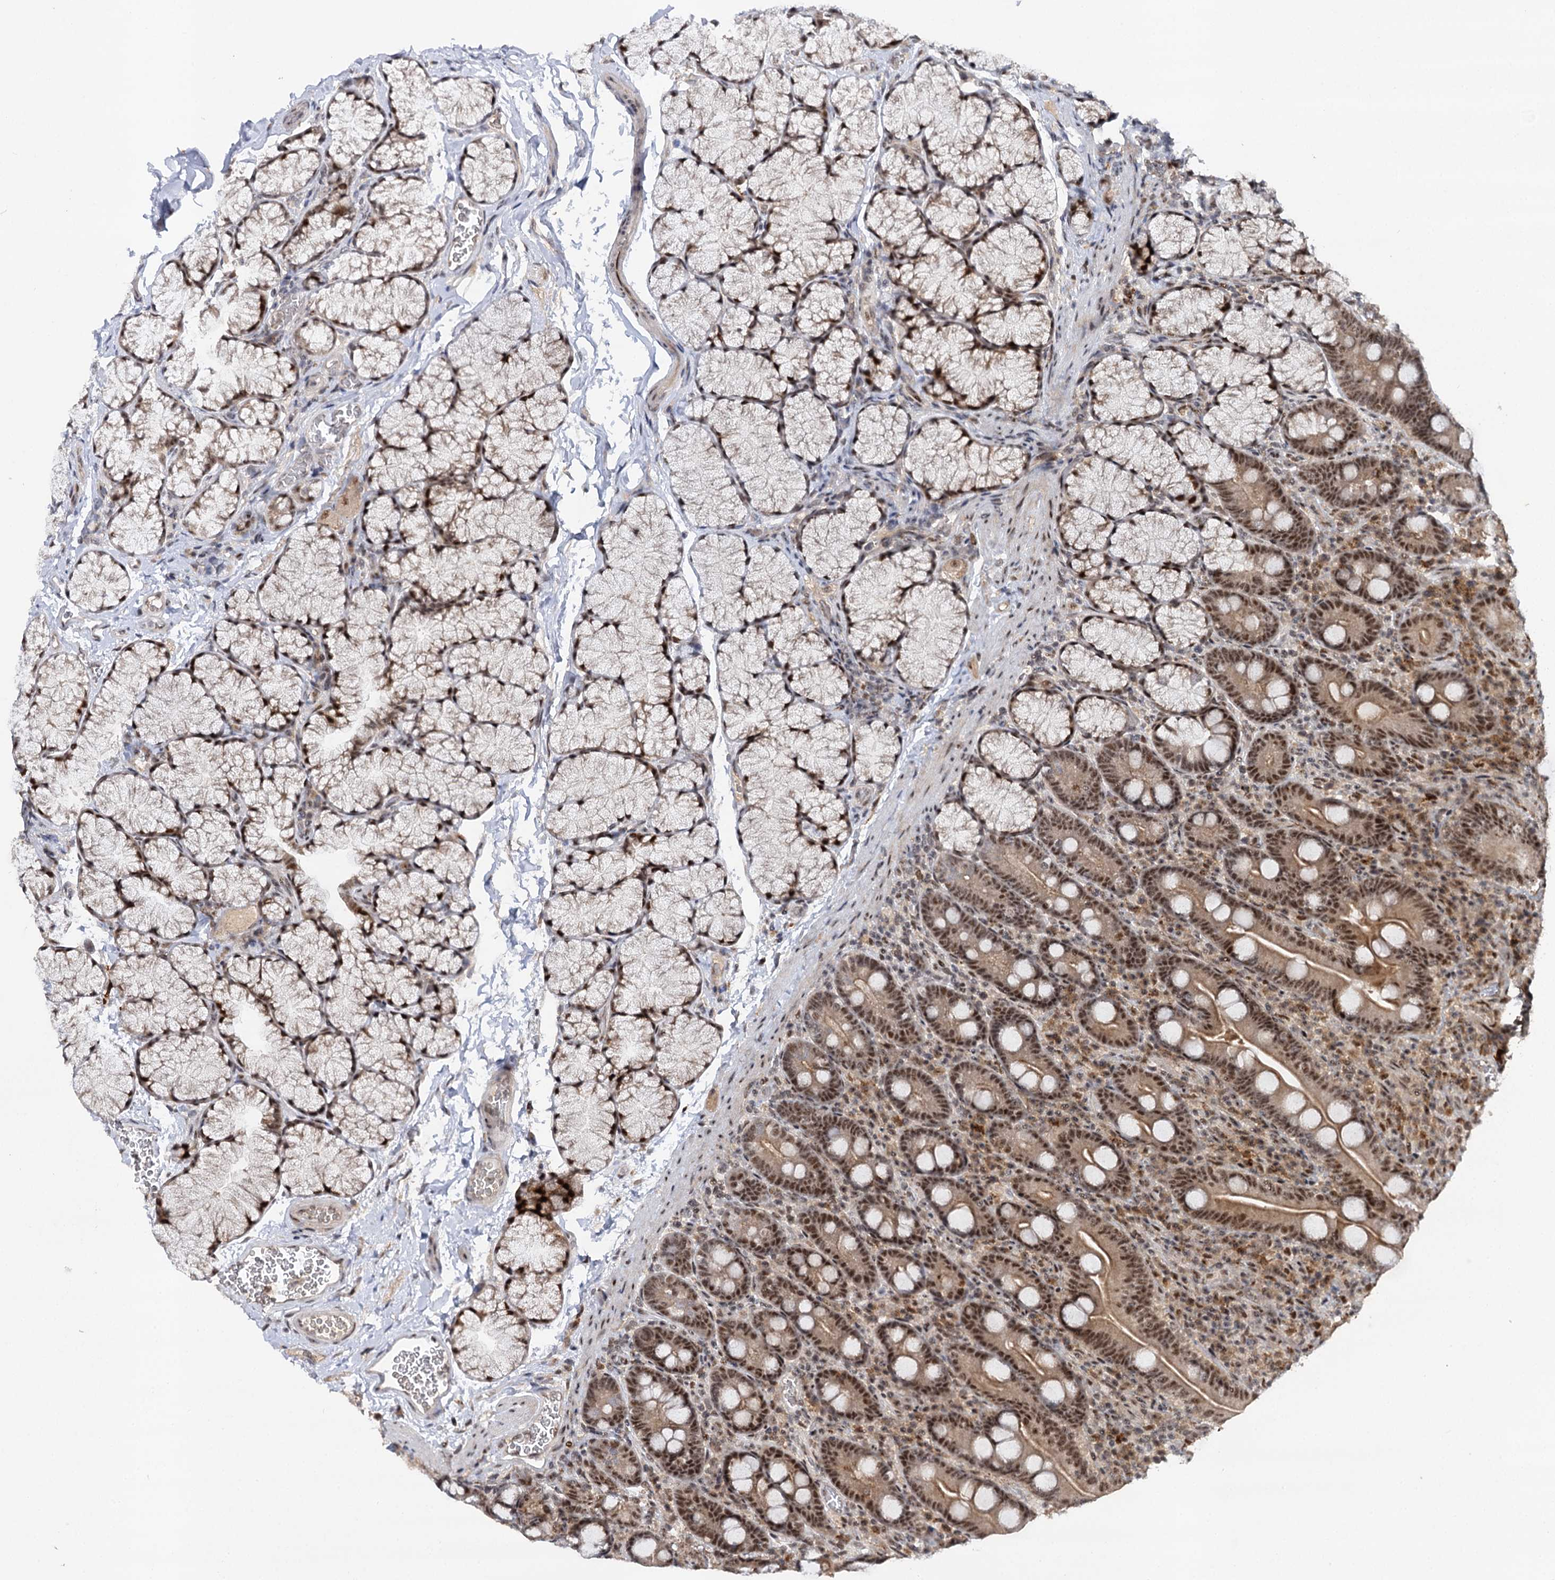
{"staining": {"intensity": "strong", "quantity": ">75%", "location": "nuclear"}, "tissue": "duodenum", "cell_type": "Glandular cells", "image_type": "normal", "snomed": [{"axis": "morphology", "description": "Normal tissue, NOS"}, {"axis": "topography", "description": "Duodenum"}], "caption": "Protein expression analysis of unremarkable duodenum shows strong nuclear staining in about >75% of glandular cells.", "gene": "BUD13", "patient": {"sex": "male", "age": 35}}